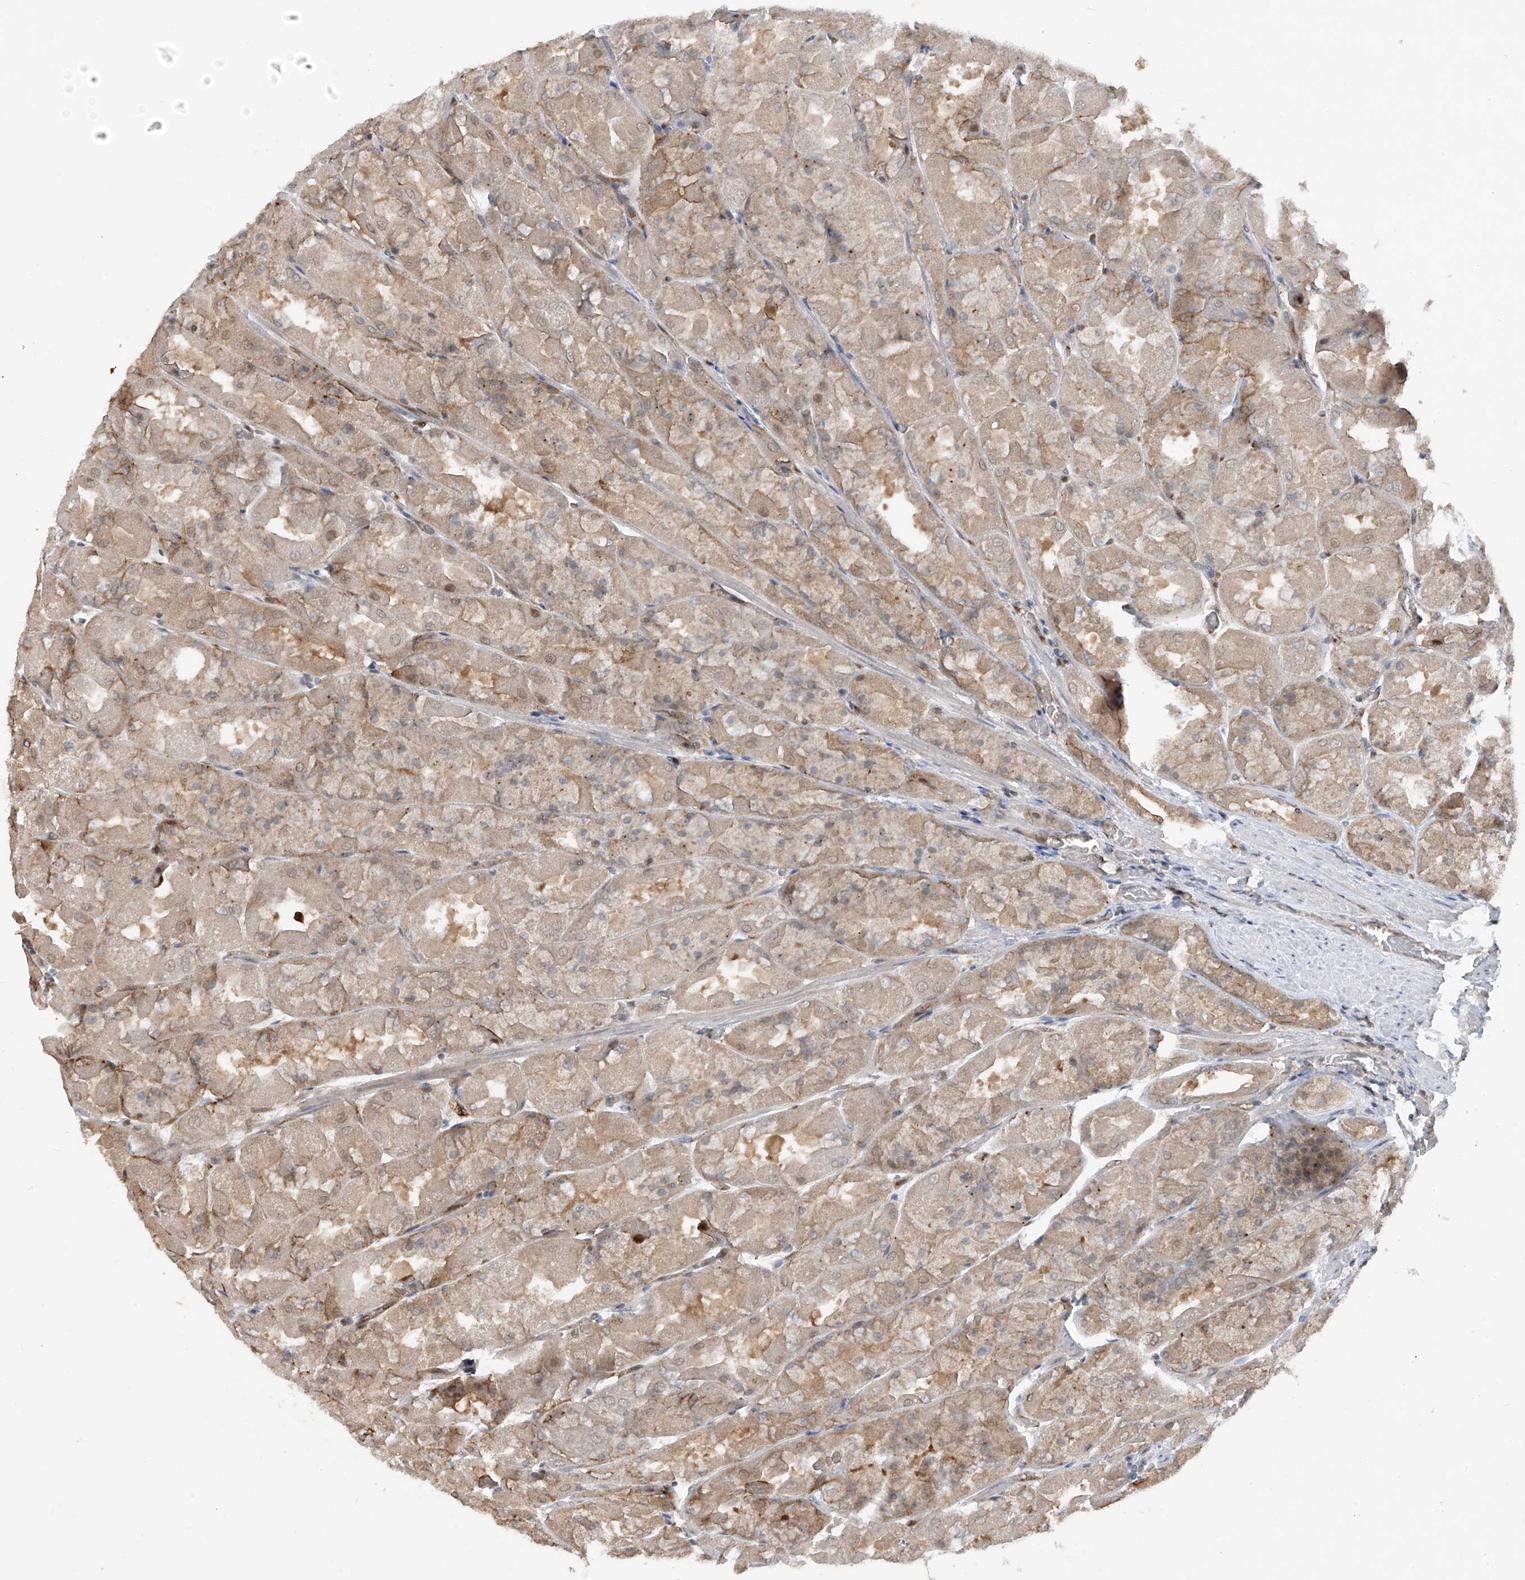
{"staining": {"intensity": "moderate", "quantity": "25%-75%", "location": "cytoplasmic/membranous"}, "tissue": "stomach", "cell_type": "Glandular cells", "image_type": "normal", "snomed": [{"axis": "morphology", "description": "Normal tissue, NOS"}, {"axis": "topography", "description": "Stomach"}], "caption": "Stomach stained for a protein (brown) exhibits moderate cytoplasmic/membranous positive staining in about 25%-75% of glandular cells.", "gene": "ZNF358", "patient": {"sex": "female", "age": 61}}